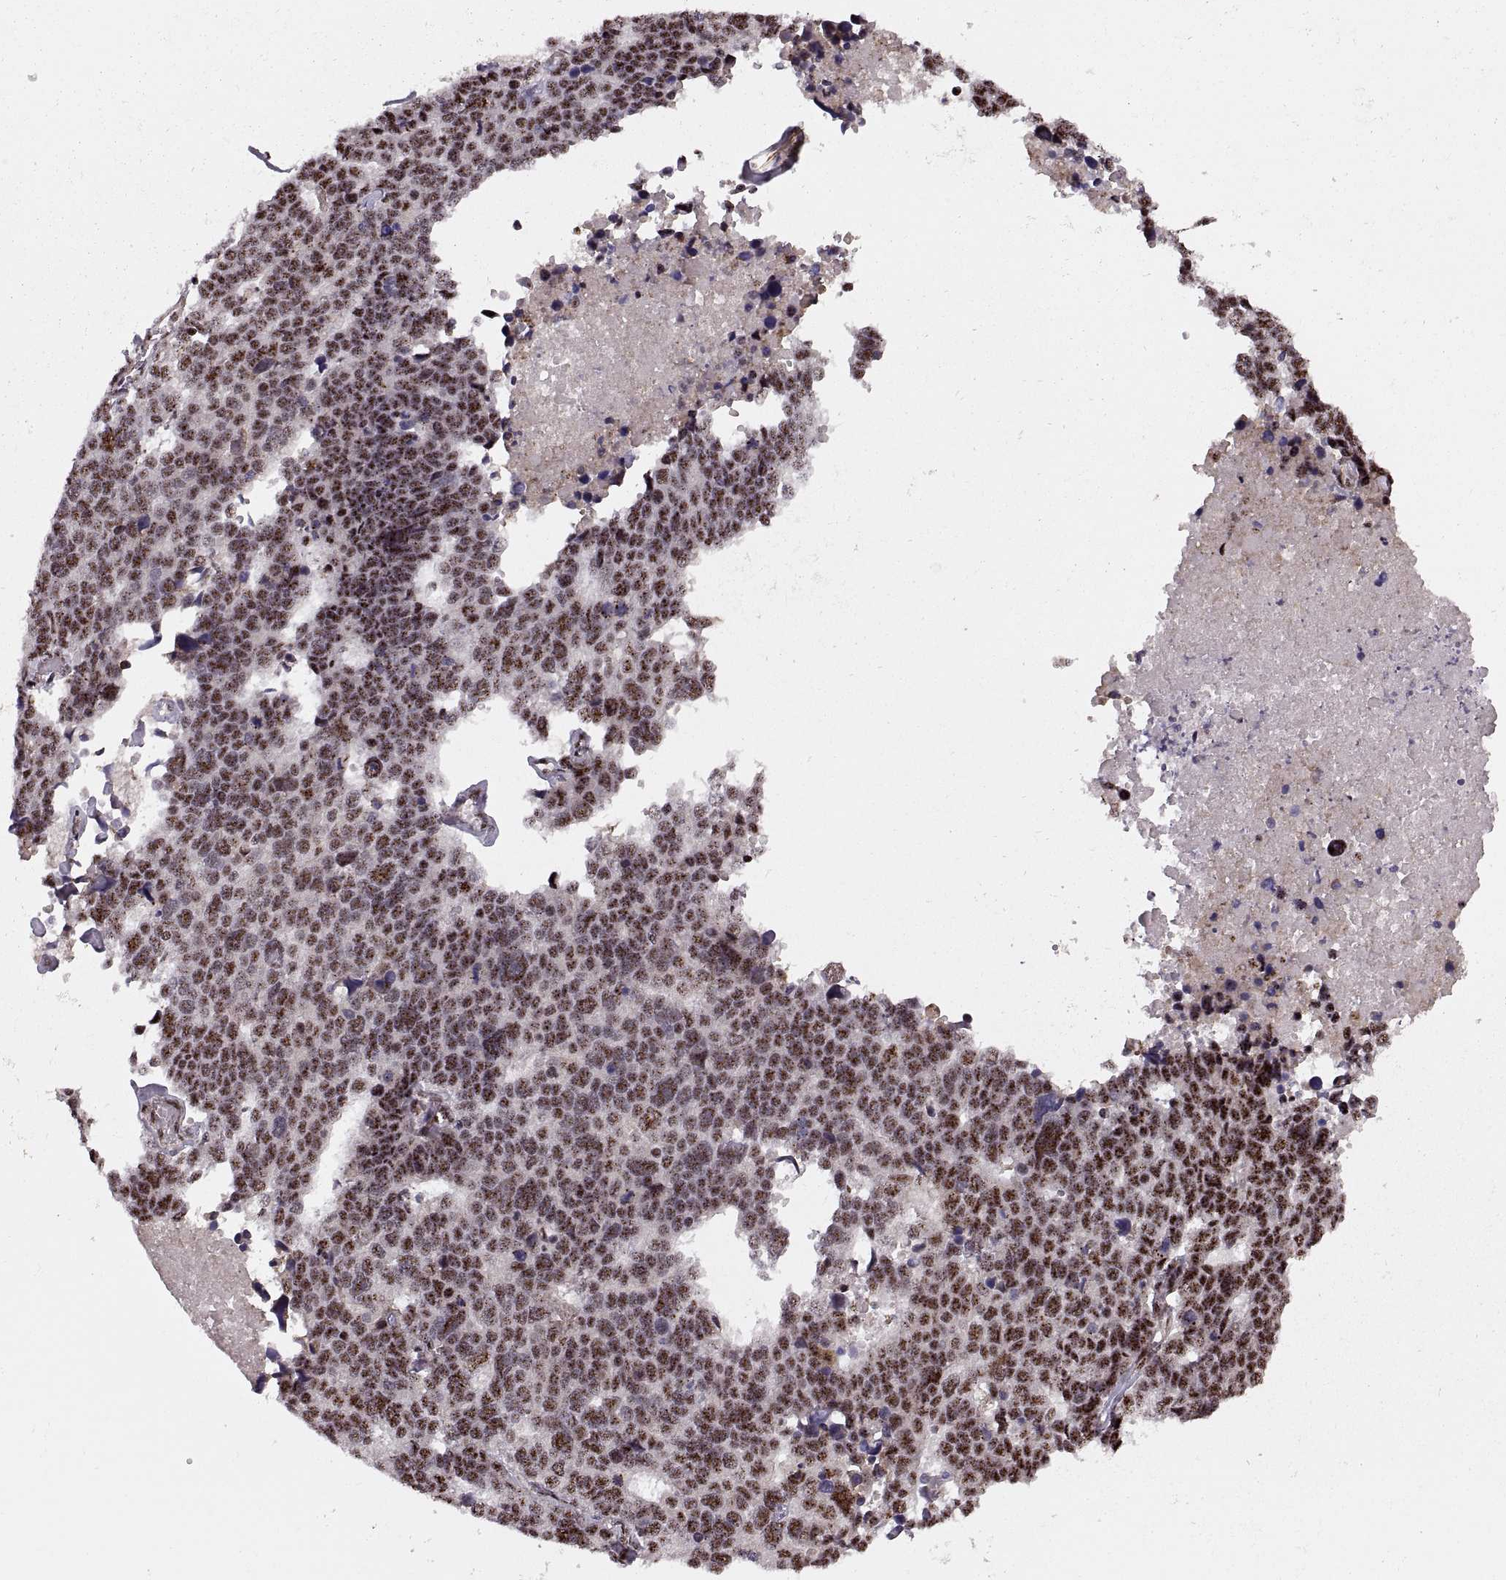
{"staining": {"intensity": "strong", "quantity": ">75%", "location": "nuclear"}, "tissue": "stomach cancer", "cell_type": "Tumor cells", "image_type": "cancer", "snomed": [{"axis": "morphology", "description": "Adenocarcinoma, NOS"}, {"axis": "topography", "description": "Stomach"}], "caption": "A histopathology image of stomach cancer stained for a protein displays strong nuclear brown staining in tumor cells.", "gene": "ZCCHC17", "patient": {"sex": "male", "age": 69}}